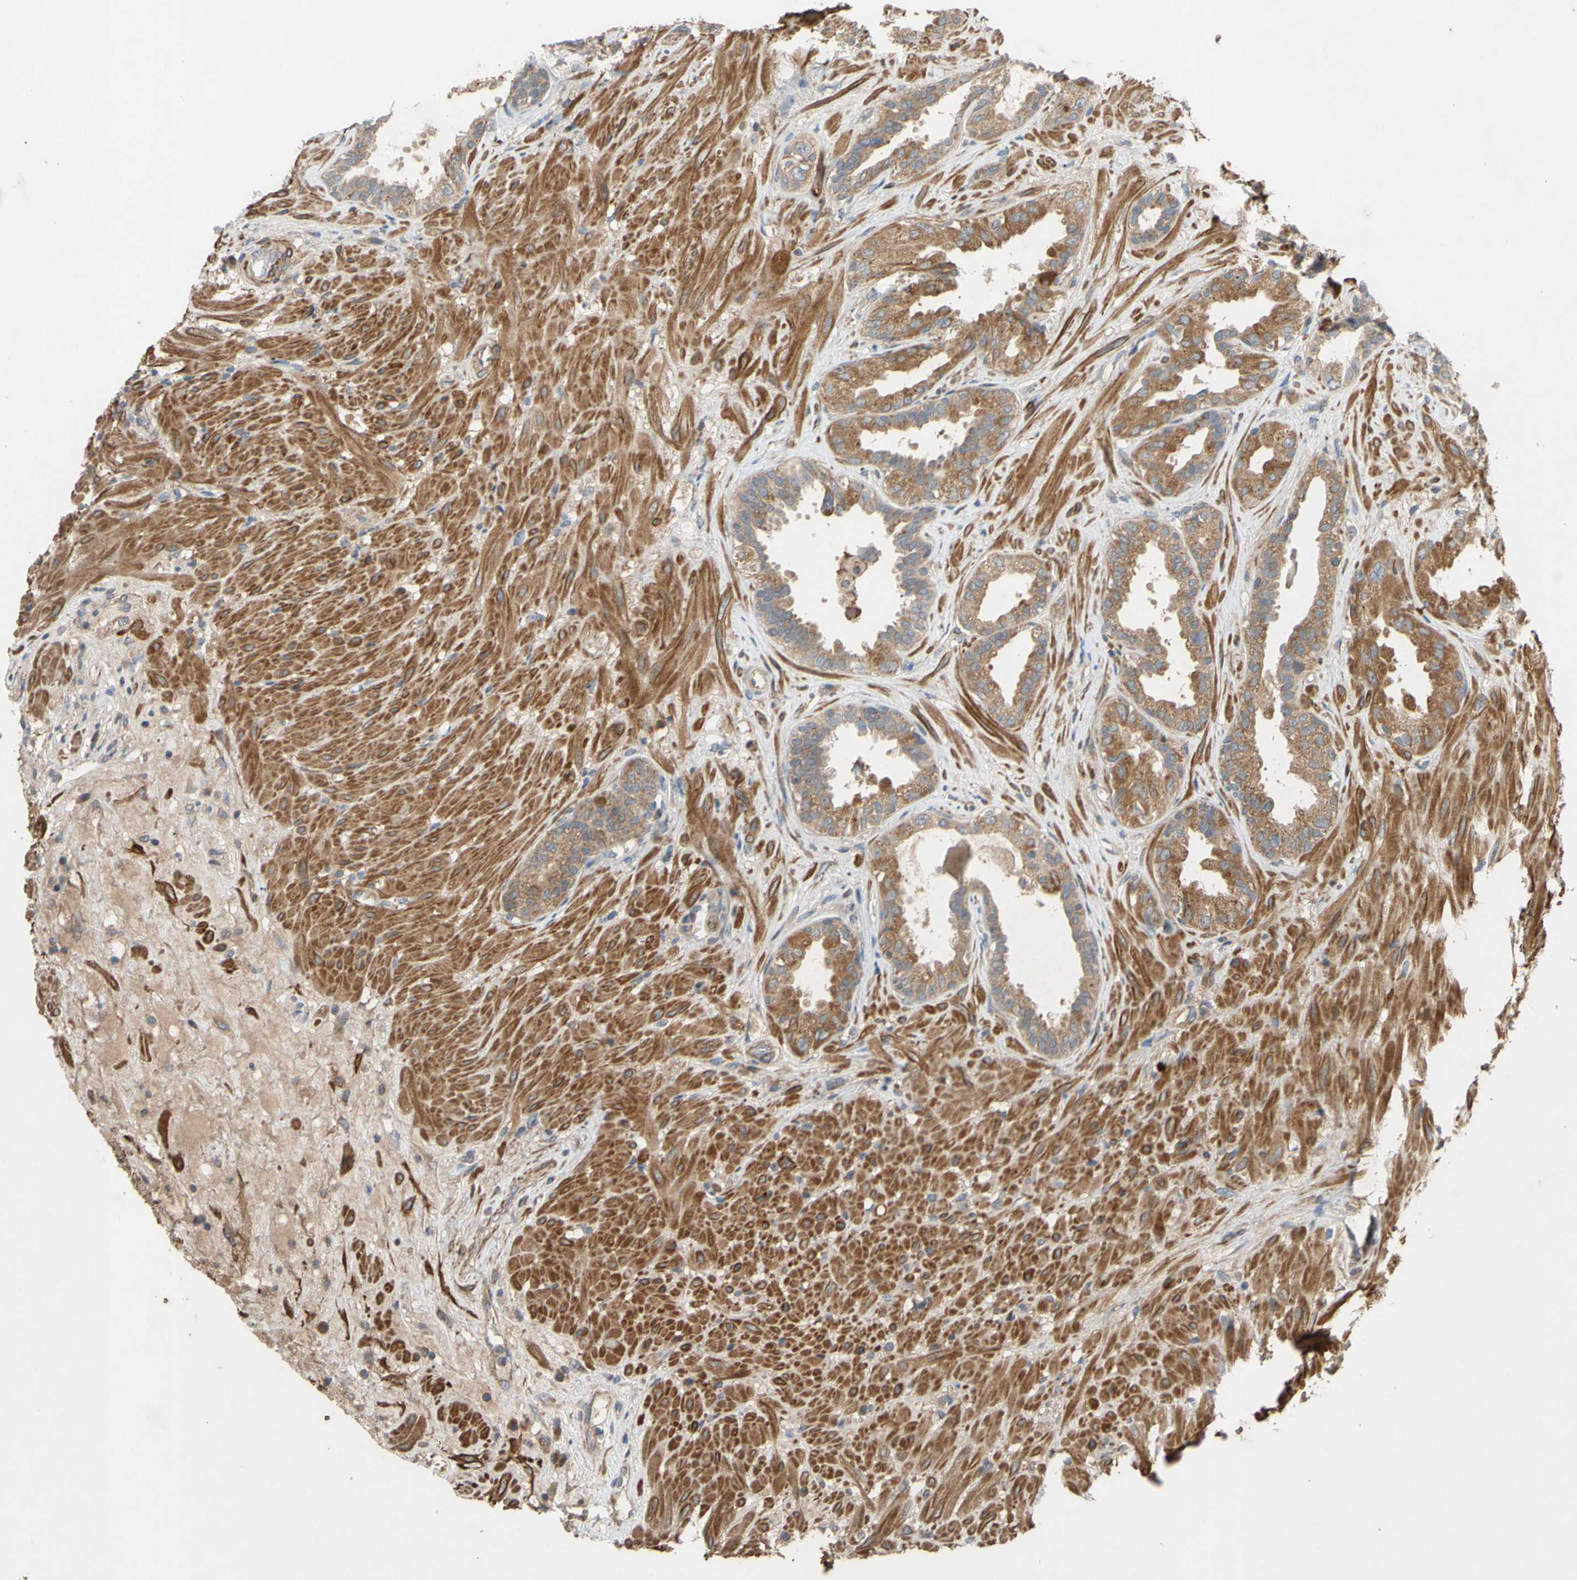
{"staining": {"intensity": "moderate", "quantity": ">75%", "location": "cytoplasmic/membranous"}, "tissue": "seminal vesicle", "cell_type": "Glandular cells", "image_type": "normal", "snomed": [{"axis": "morphology", "description": "Normal tissue, NOS"}, {"axis": "topography", "description": "Seminal veicle"}], "caption": "A medium amount of moderate cytoplasmic/membranous staining is seen in approximately >75% of glandular cells in normal seminal vesicle.", "gene": "PARD6A", "patient": {"sex": "male", "age": 61}}